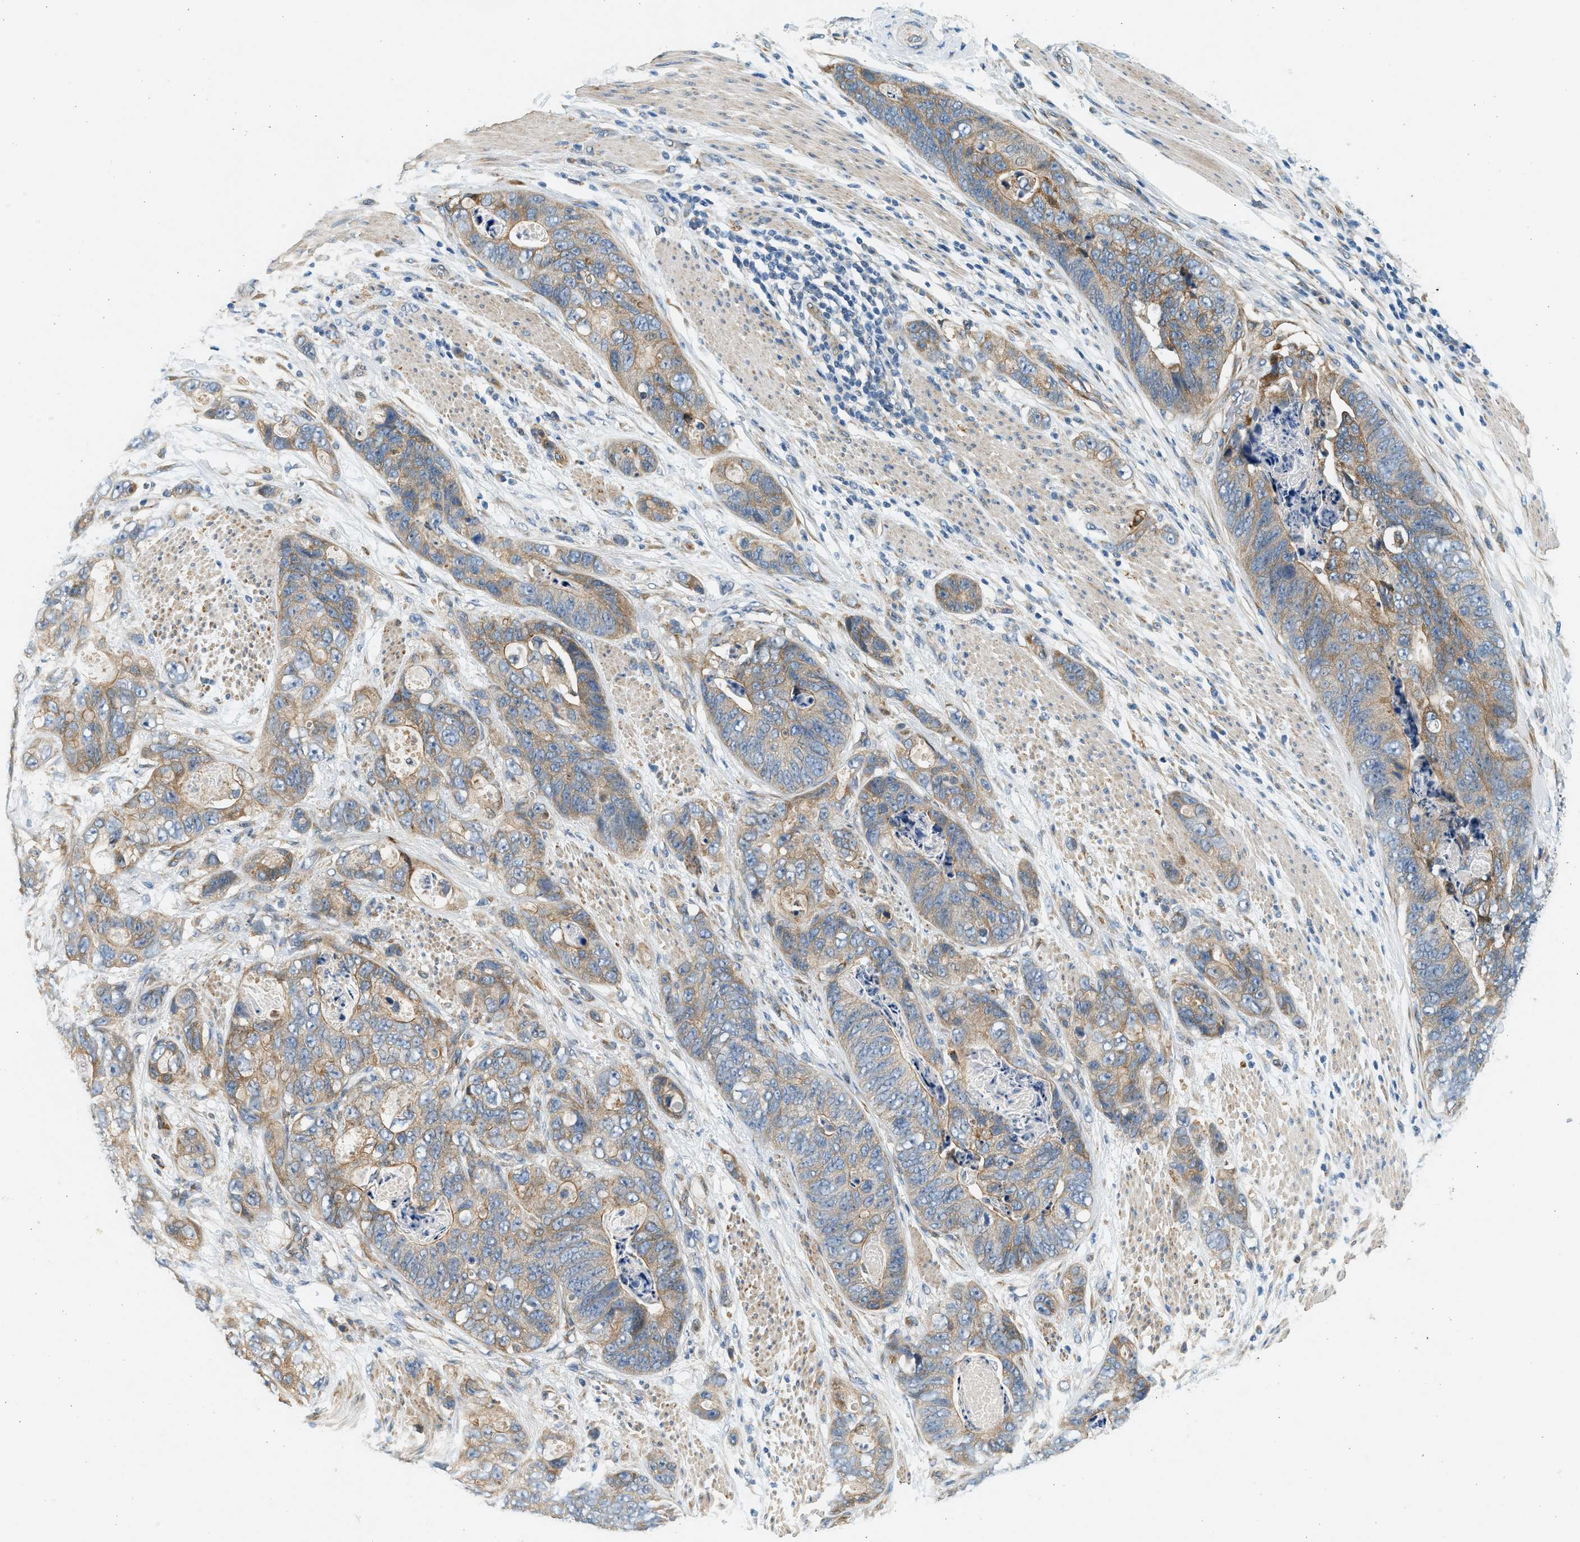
{"staining": {"intensity": "moderate", "quantity": "25%-75%", "location": "cytoplasmic/membranous"}, "tissue": "stomach cancer", "cell_type": "Tumor cells", "image_type": "cancer", "snomed": [{"axis": "morphology", "description": "Adenocarcinoma, NOS"}, {"axis": "topography", "description": "Stomach"}], "caption": "IHC (DAB (3,3'-diaminobenzidine)) staining of human adenocarcinoma (stomach) shows moderate cytoplasmic/membranous protein positivity in approximately 25%-75% of tumor cells.", "gene": "KDELR2", "patient": {"sex": "female", "age": 89}}